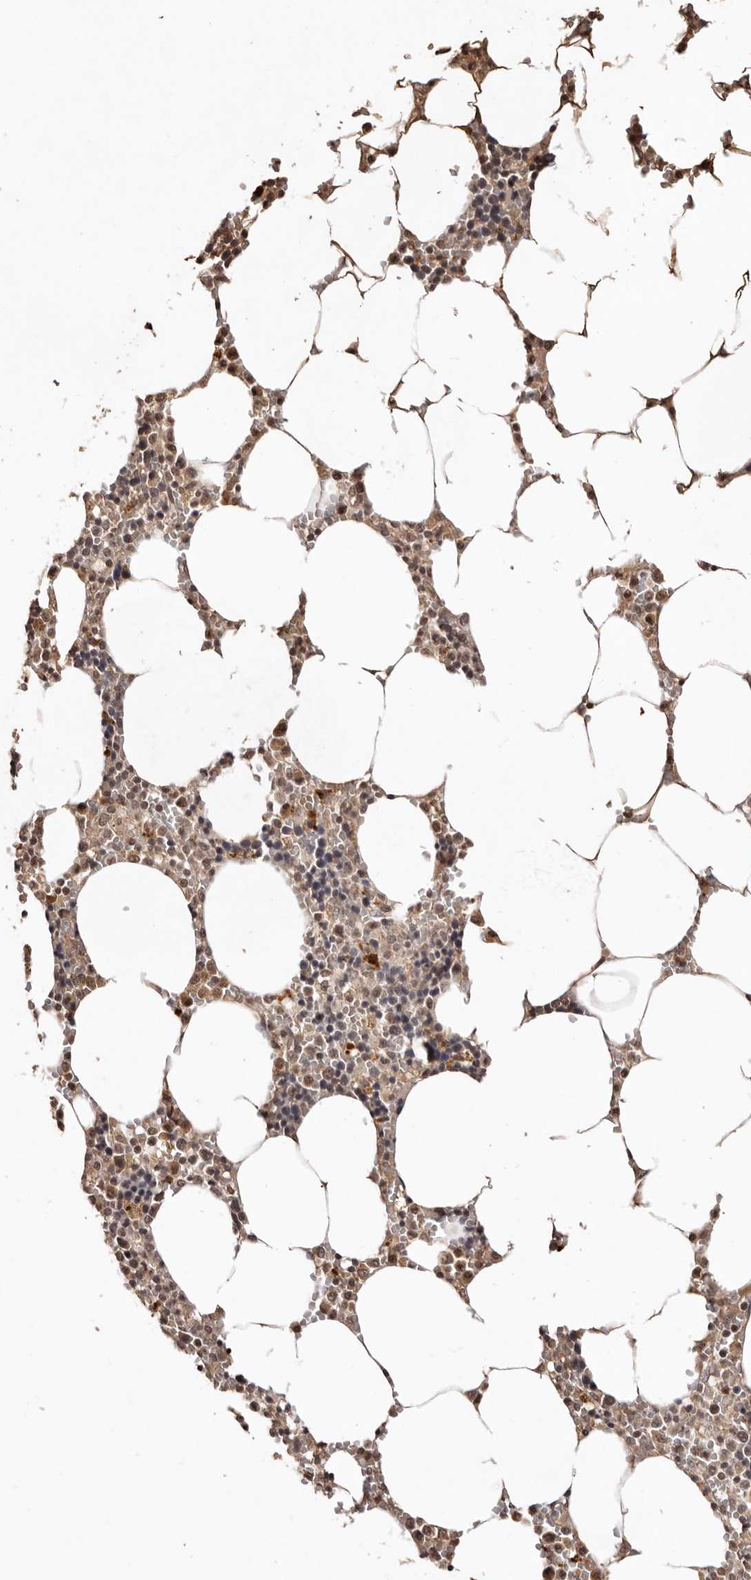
{"staining": {"intensity": "moderate", "quantity": "25%-75%", "location": "cytoplasmic/membranous,nuclear"}, "tissue": "bone marrow", "cell_type": "Hematopoietic cells", "image_type": "normal", "snomed": [{"axis": "morphology", "description": "Normal tissue, NOS"}, {"axis": "topography", "description": "Bone marrow"}], "caption": "Immunohistochemical staining of unremarkable human bone marrow reveals moderate cytoplasmic/membranous,nuclear protein staining in approximately 25%-75% of hematopoietic cells. (DAB (3,3'-diaminobenzidine) IHC, brown staining for protein, blue staining for nuclei).", "gene": "NOTCH1", "patient": {"sex": "male", "age": 70}}